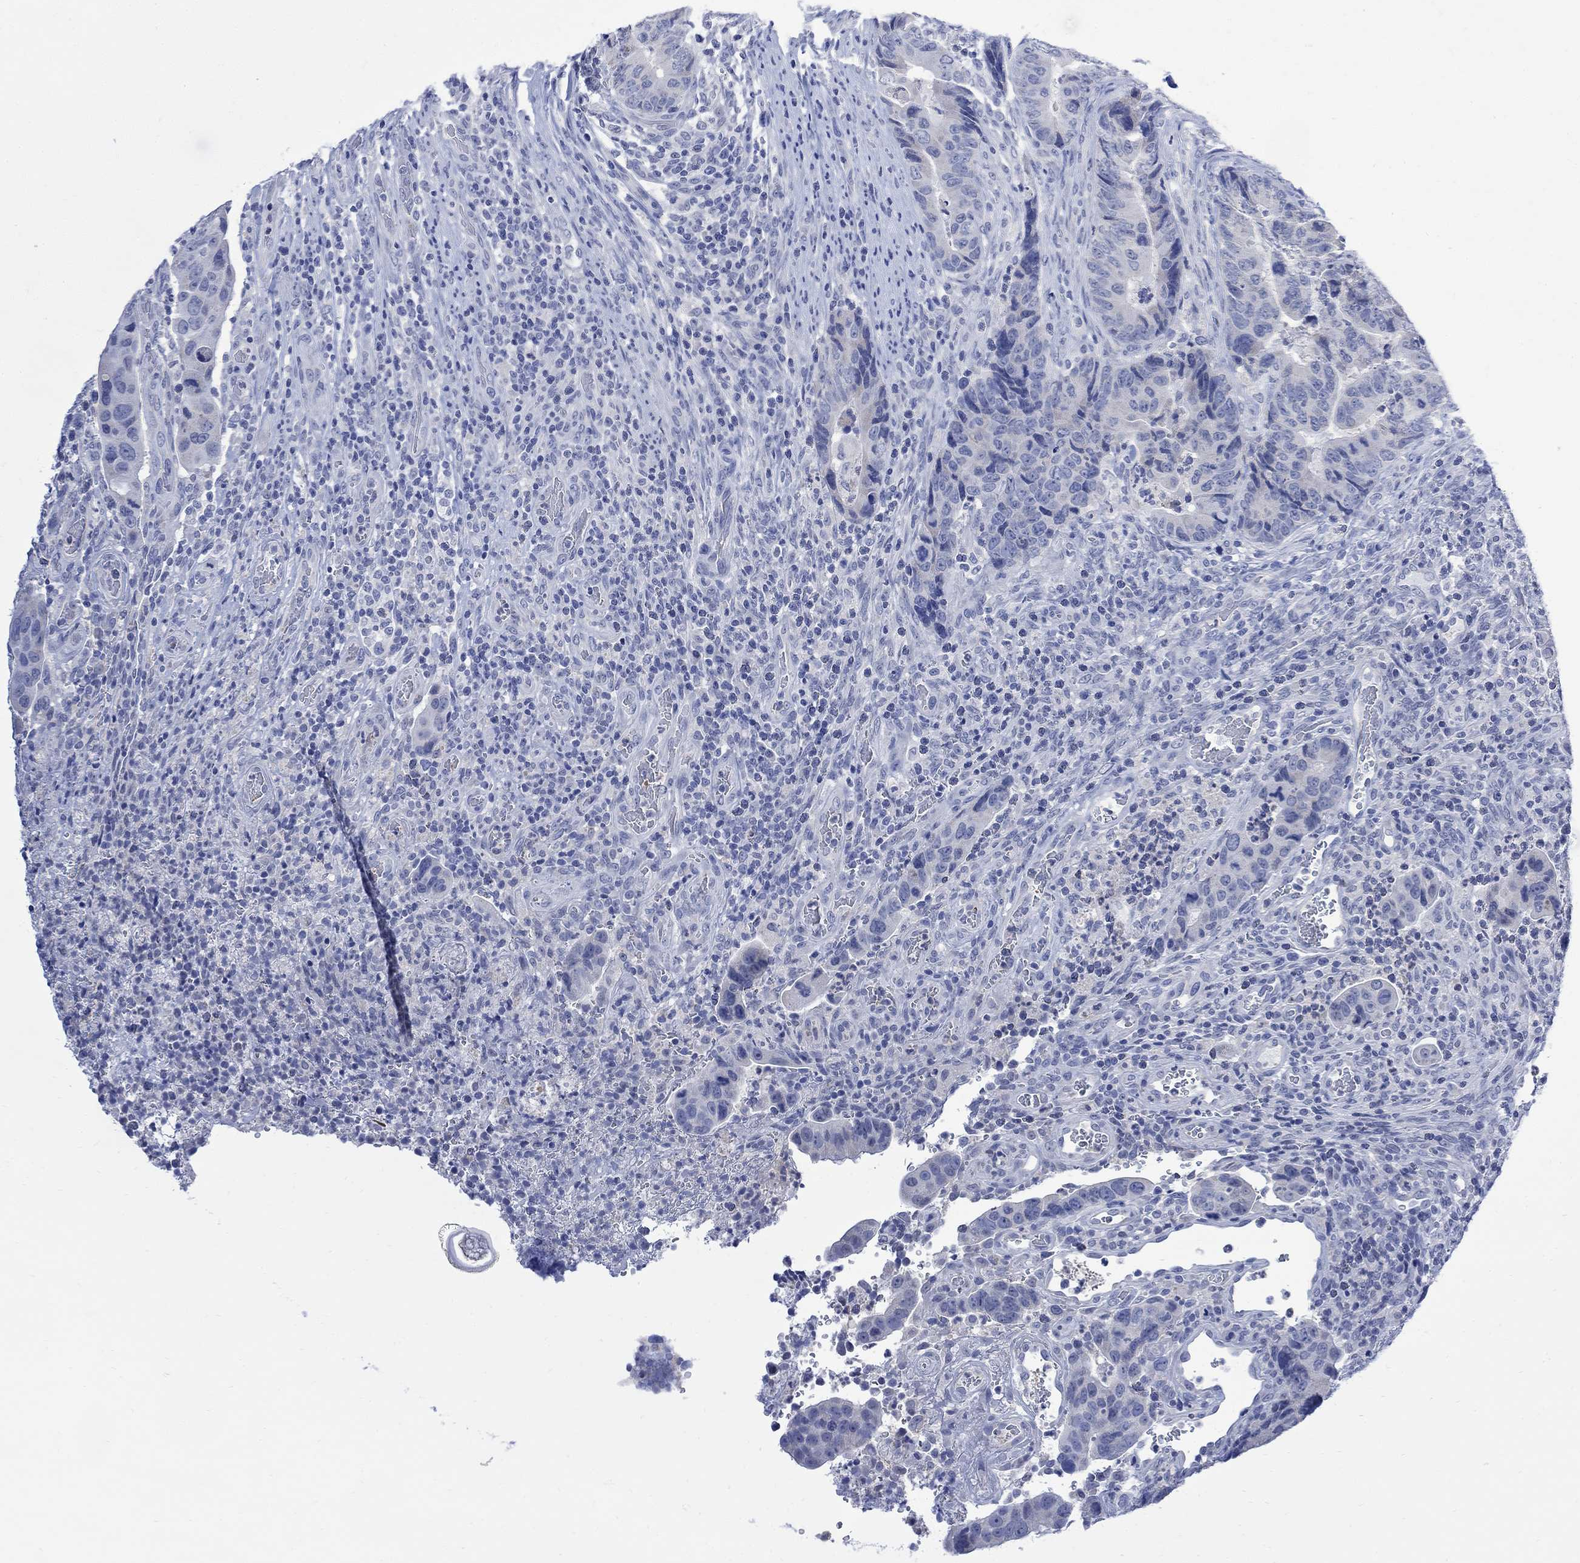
{"staining": {"intensity": "negative", "quantity": "none", "location": "none"}, "tissue": "colorectal cancer", "cell_type": "Tumor cells", "image_type": "cancer", "snomed": [{"axis": "morphology", "description": "Adenocarcinoma, NOS"}, {"axis": "topography", "description": "Colon"}], "caption": "Image shows no significant protein staining in tumor cells of adenocarcinoma (colorectal).", "gene": "FBP2", "patient": {"sex": "female", "age": 56}}